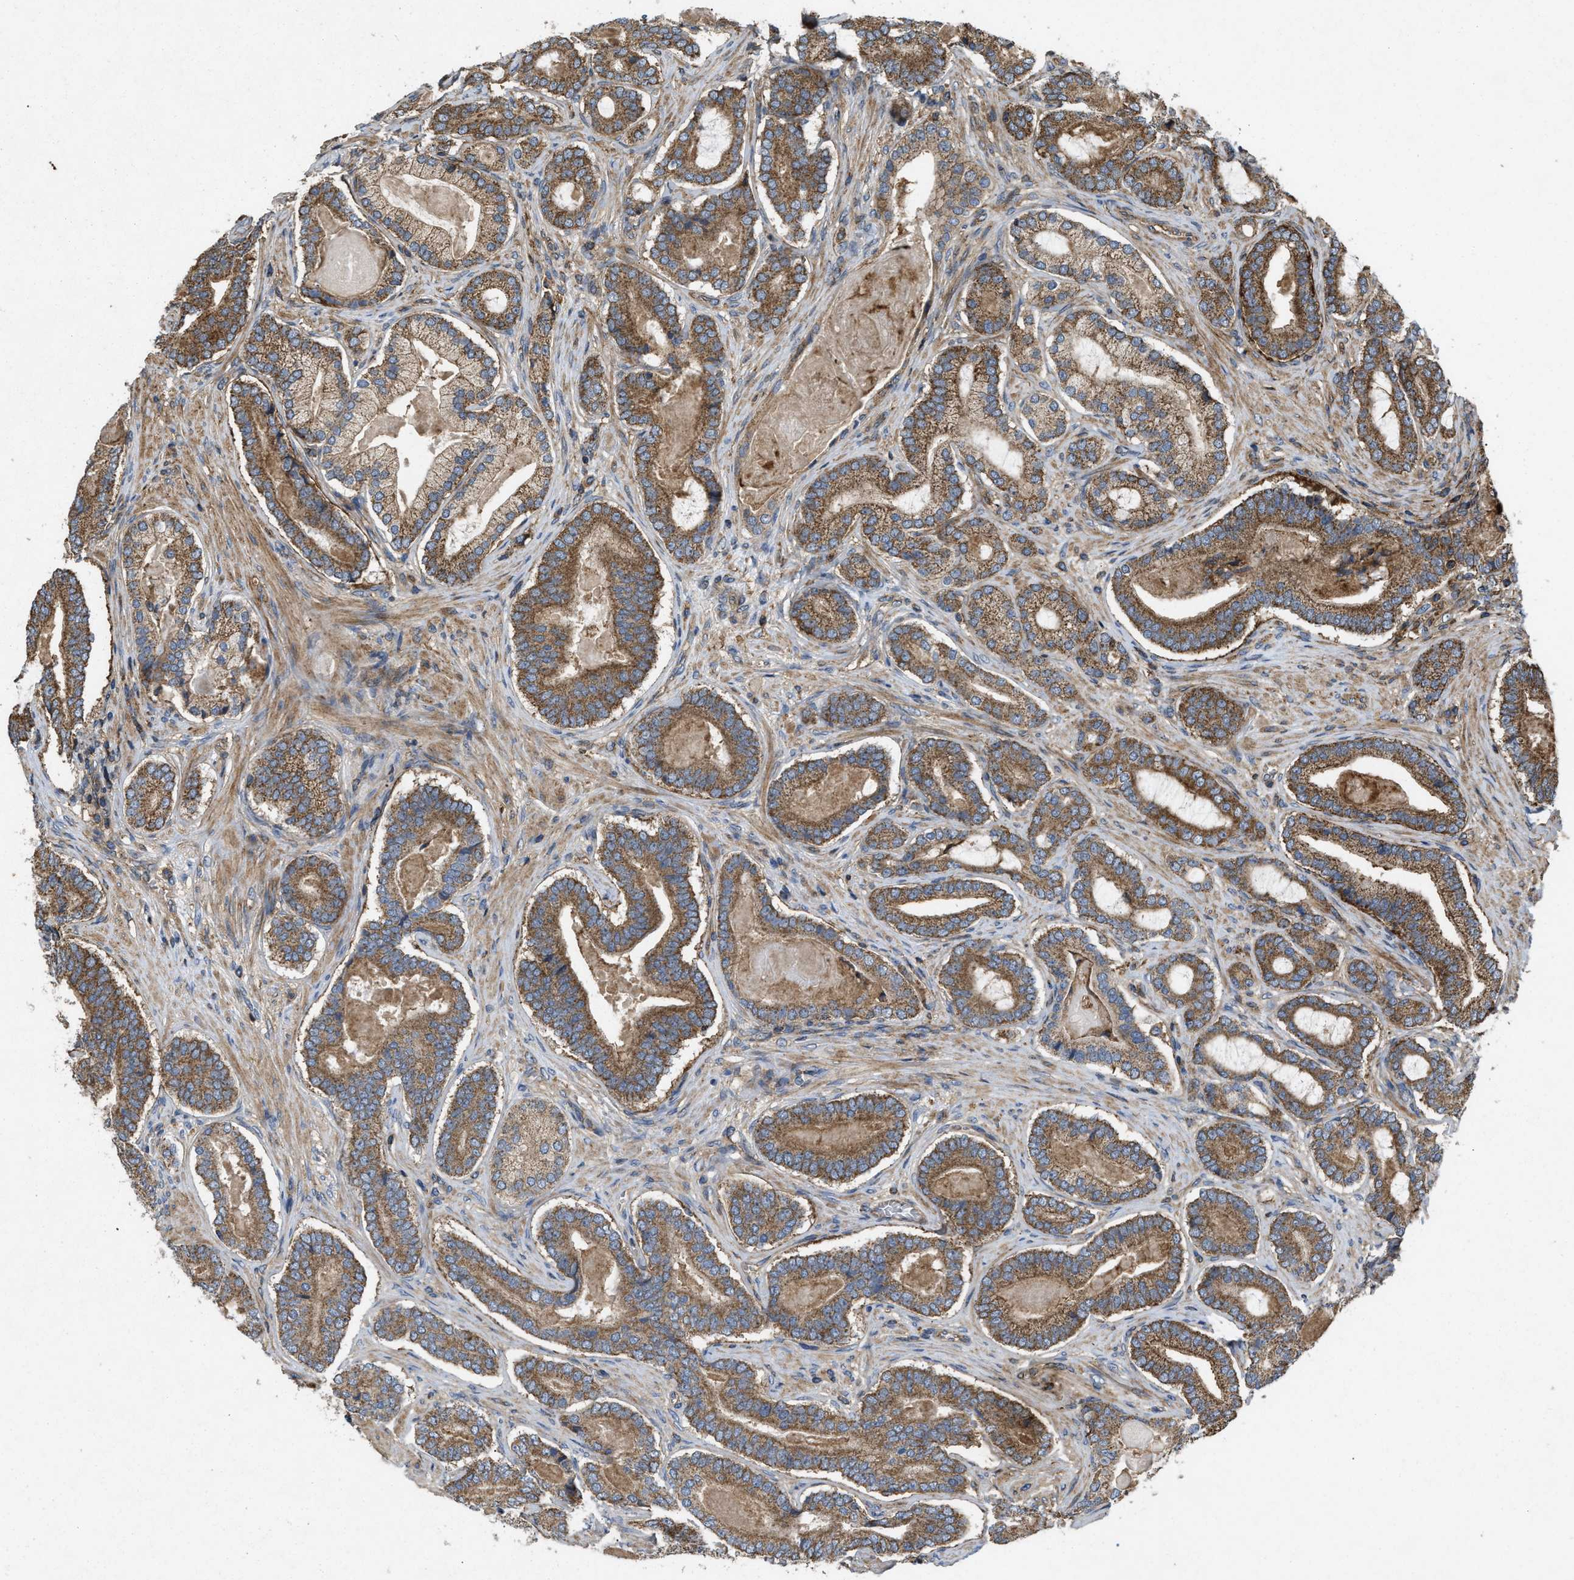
{"staining": {"intensity": "moderate", "quantity": ">75%", "location": "cytoplasmic/membranous"}, "tissue": "prostate cancer", "cell_type": "Tumor cells", "image_type": "cancer", "snomed": [{"axis": "morphology", "description": "Adenocarcinoma, High grade"}, {"axis": "topography", "description": "Prostate"}], "caption": "Immunohistochemical staining of human prostate cancer (high-grade adenocarcinoma) exhibits medium levels of moderate cytoplasmic/membranous staining in approximately >75% of tumor cells. The protein is shown in brown color, while the nuclei are stained blue.", "gene": "GNB4", "patient": {"sex": "male", "age": 60}}